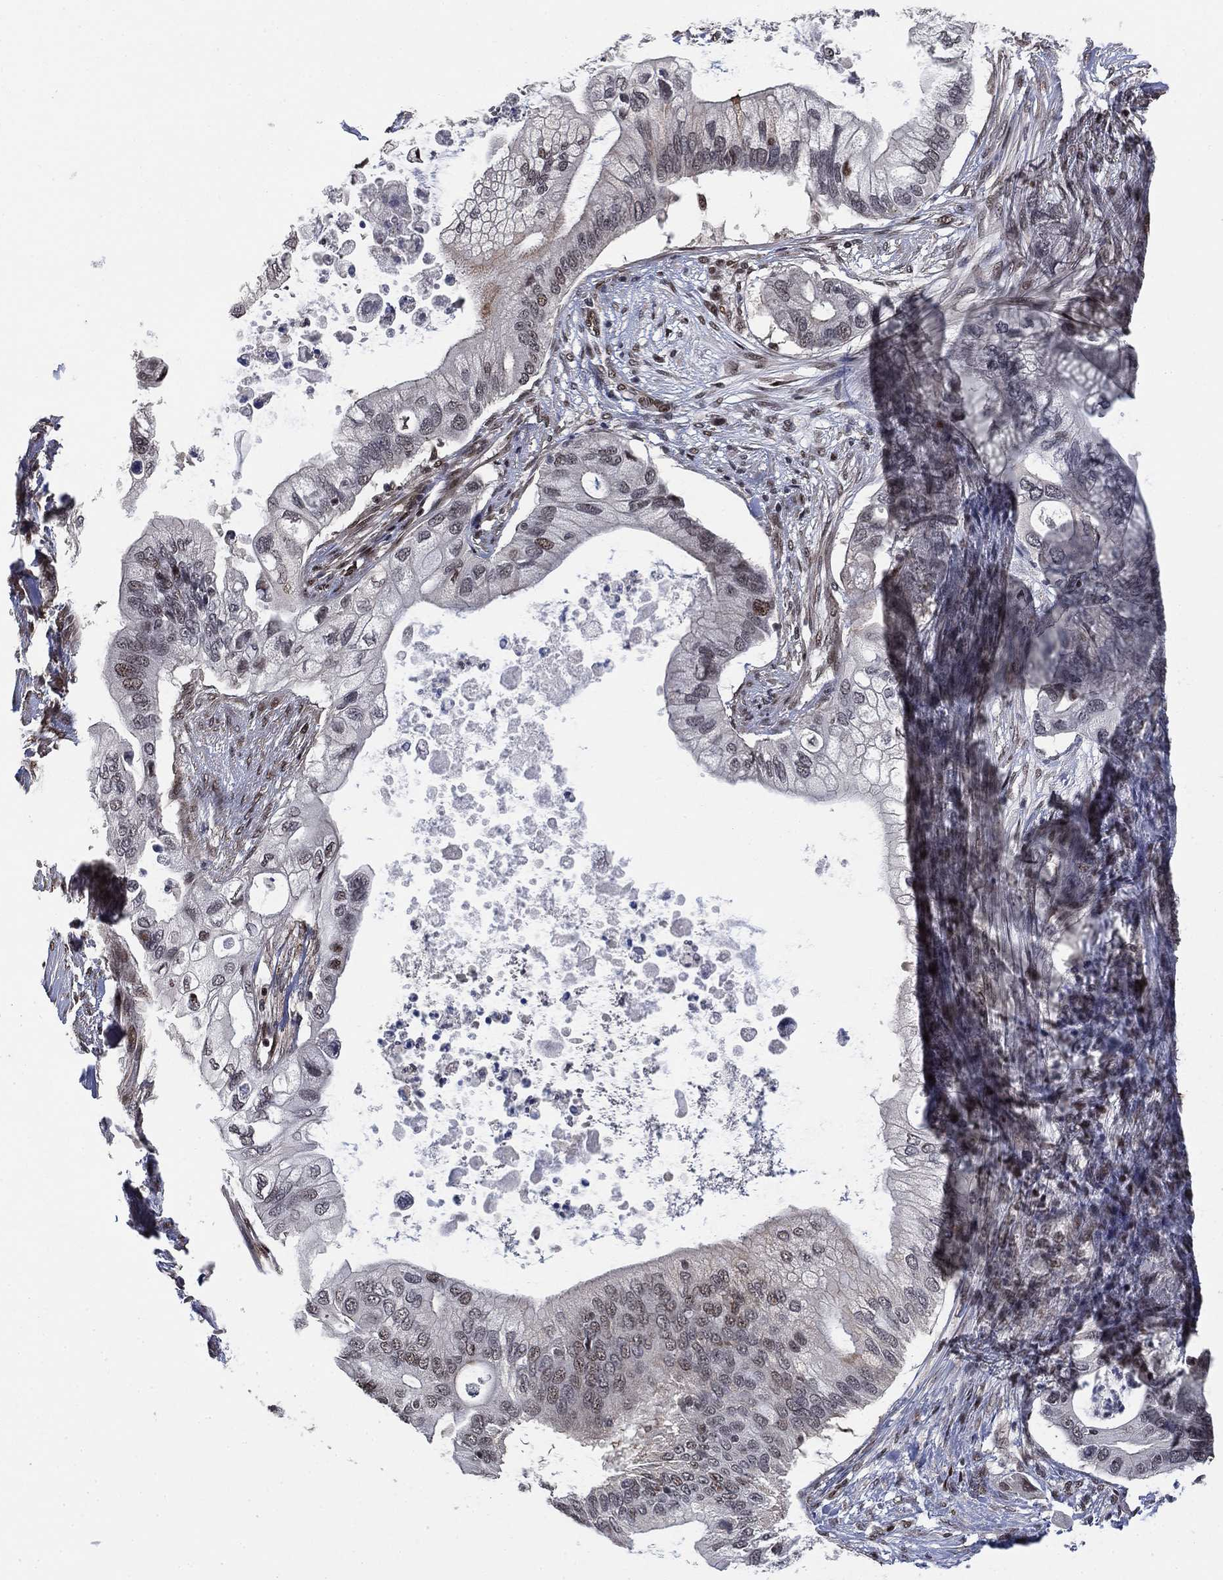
{"staining": {"intensity": "moderate", "quantity": "<25%", "location": "nuclear"}, "tissue": "pancreatic cancer", "cell_type": "Tumor cells", "image_type": "cancer", "snomed": [{"axis": "morphology", "description": "Adenocarcinoma, NOS"}, {"axis": "topography", "description": "Pancreas"}], "caption": "There is low levels of moderate nuclear staining in tumor cells of pancreatic cancer, as demonstrated by immunohistochemical staining (brown color).", "gene": "ZSCAN30", "patient": {"sex": "female", "age": 72}}